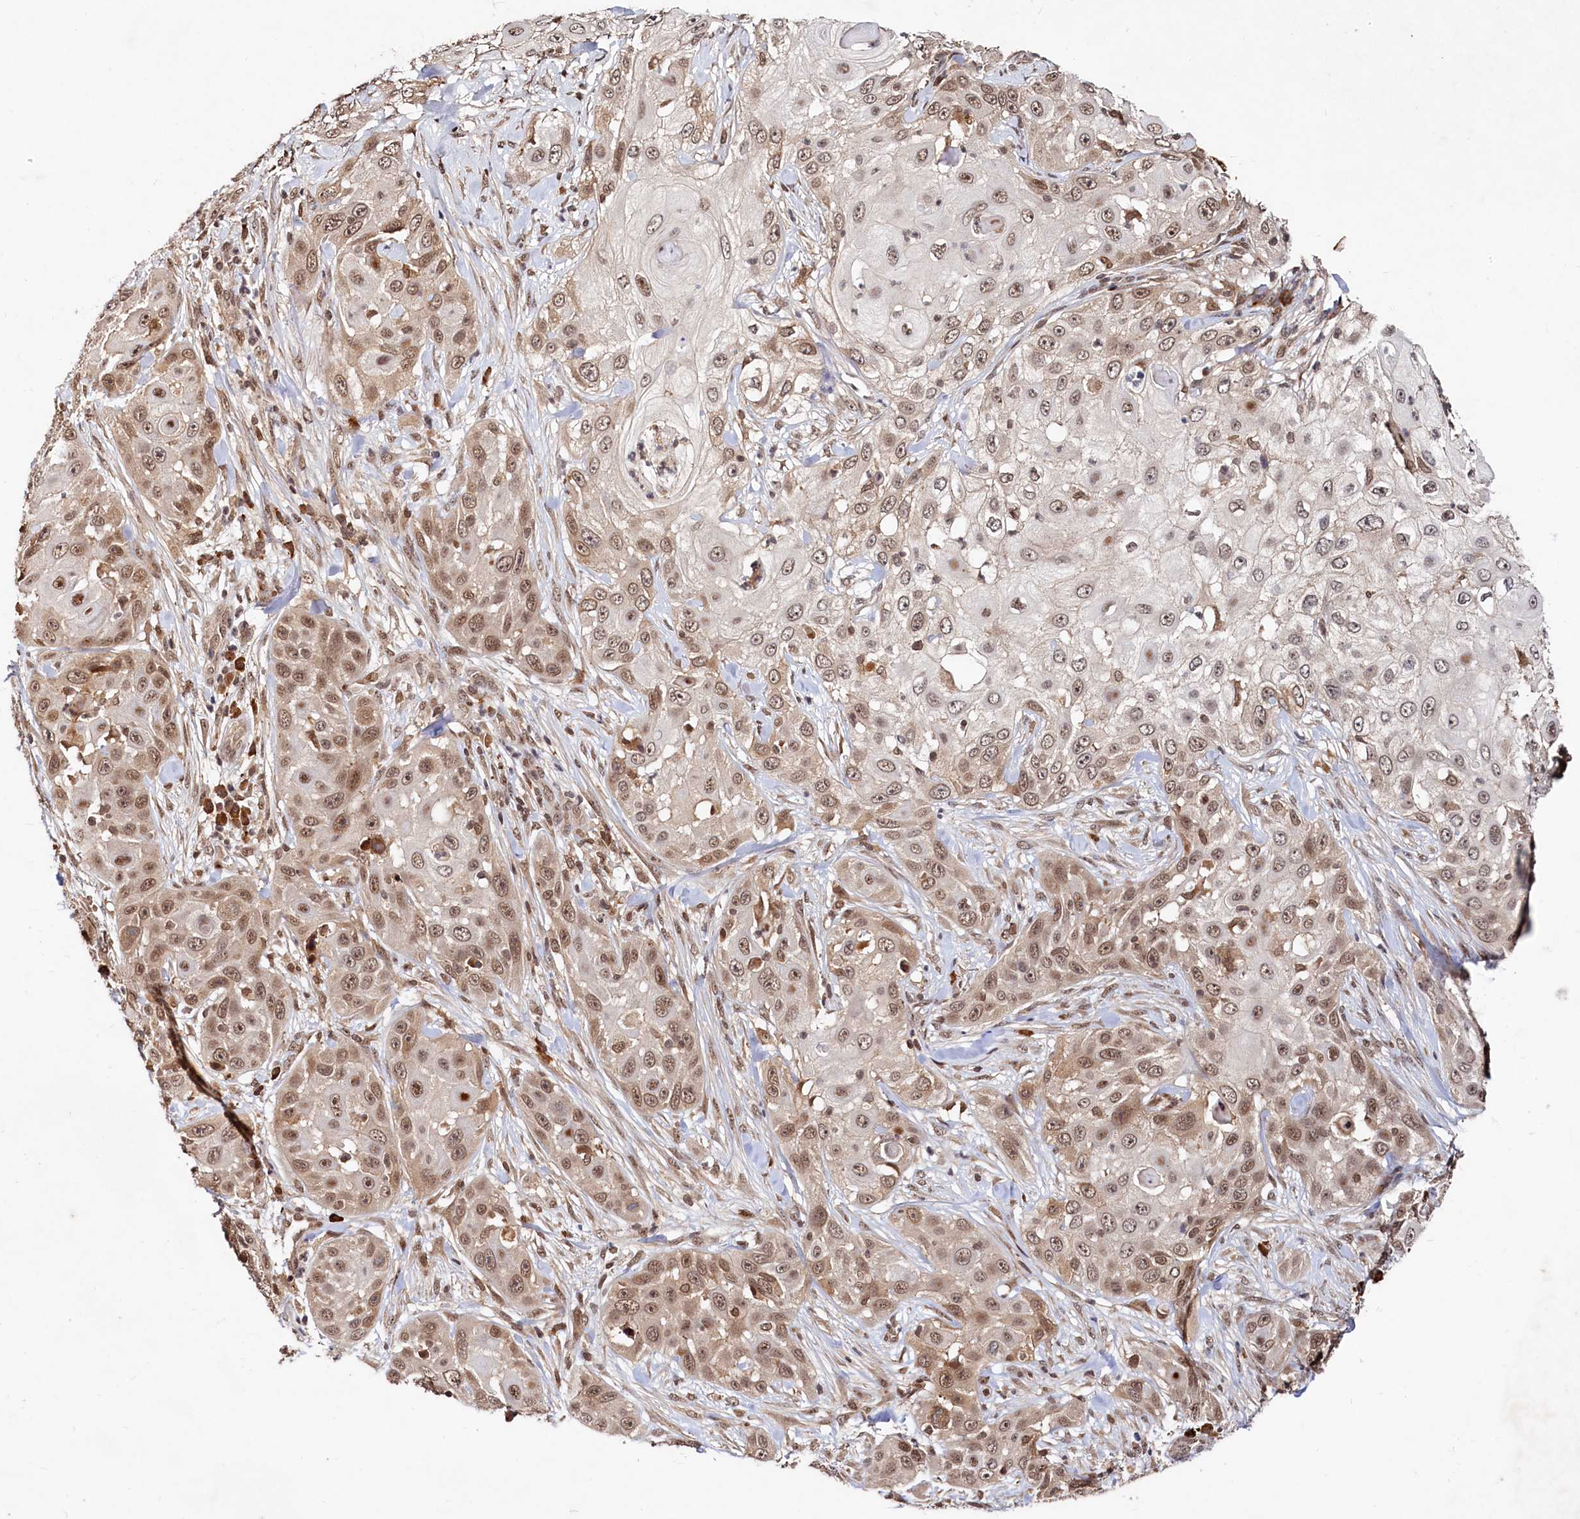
{"staining": {"intensity": "moderate", "quantity": ">75%", "location": "nuclear"}, "tissue": "skin cancer", "cell_type": "Tumor cells", "image_type": "cancer", "snomed": [{"axis": "morphology", "description": "Squamous cell carcinoma, NOS"}, {"axis": "topography", "description": "Skin"}], "caption": "IHC image of skin squamous cell carcinoma stained for a protein (brown), which reveals medium levels of moderate nuclear expression in approximately >75% of tumor cells.", "gene": "TRAPPC4", "patient": {"sex": "female", "age": 44}}